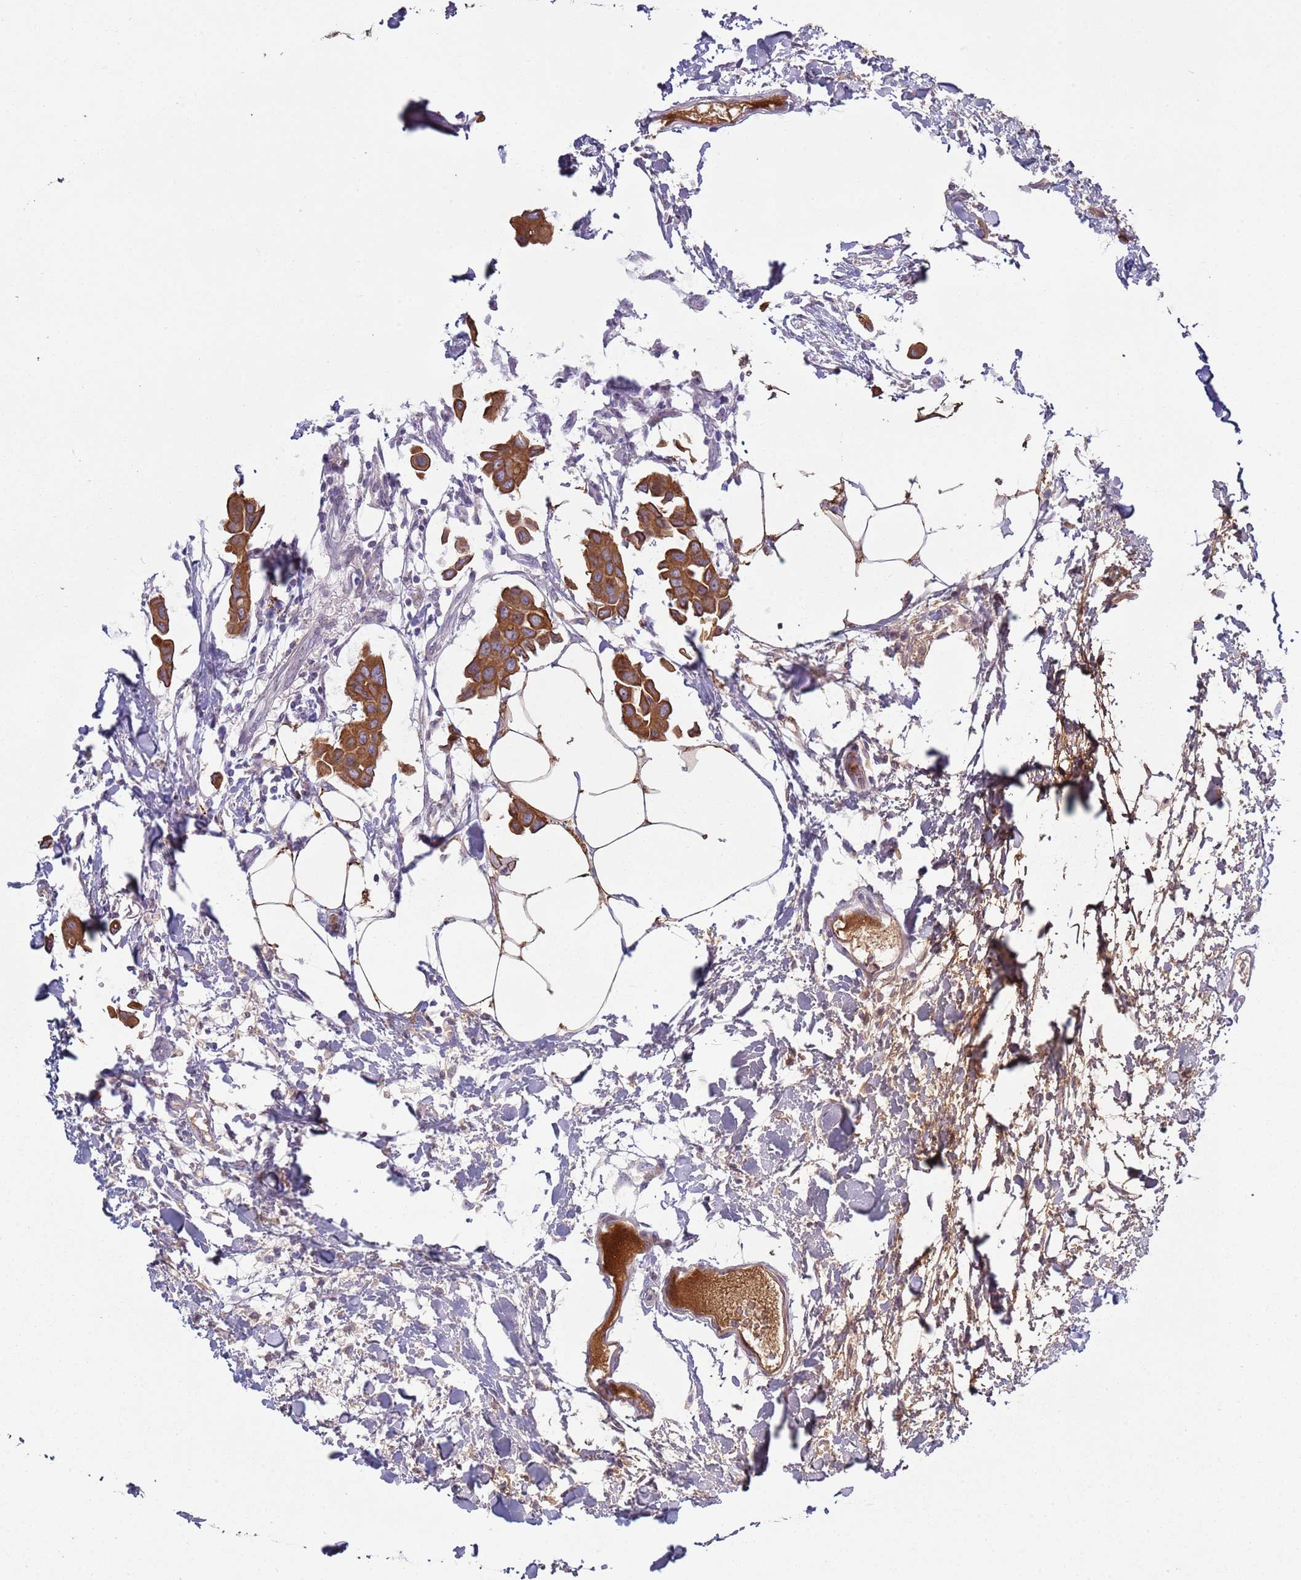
{"staining": {"intensity": "moderate", "quantity": ">75%", "location": "cytoplasmic/membranous"}, "tissue": "breast cancer", "cell_type": "Tumor cells", "image_type": "cancer", "snomed": [{"axis": "morphology", "description": "Duct carcinoma"}, {"axis": "topography", "description": "Breast"}], "caption": "Breast infiltrating ductal carcinoma stained with IHC shows moderate cytoplasmic/membranous expression in about >75% of tumor cells.", "gene": "NPAP1", "patient": {"sex": "female", "age": 41}}